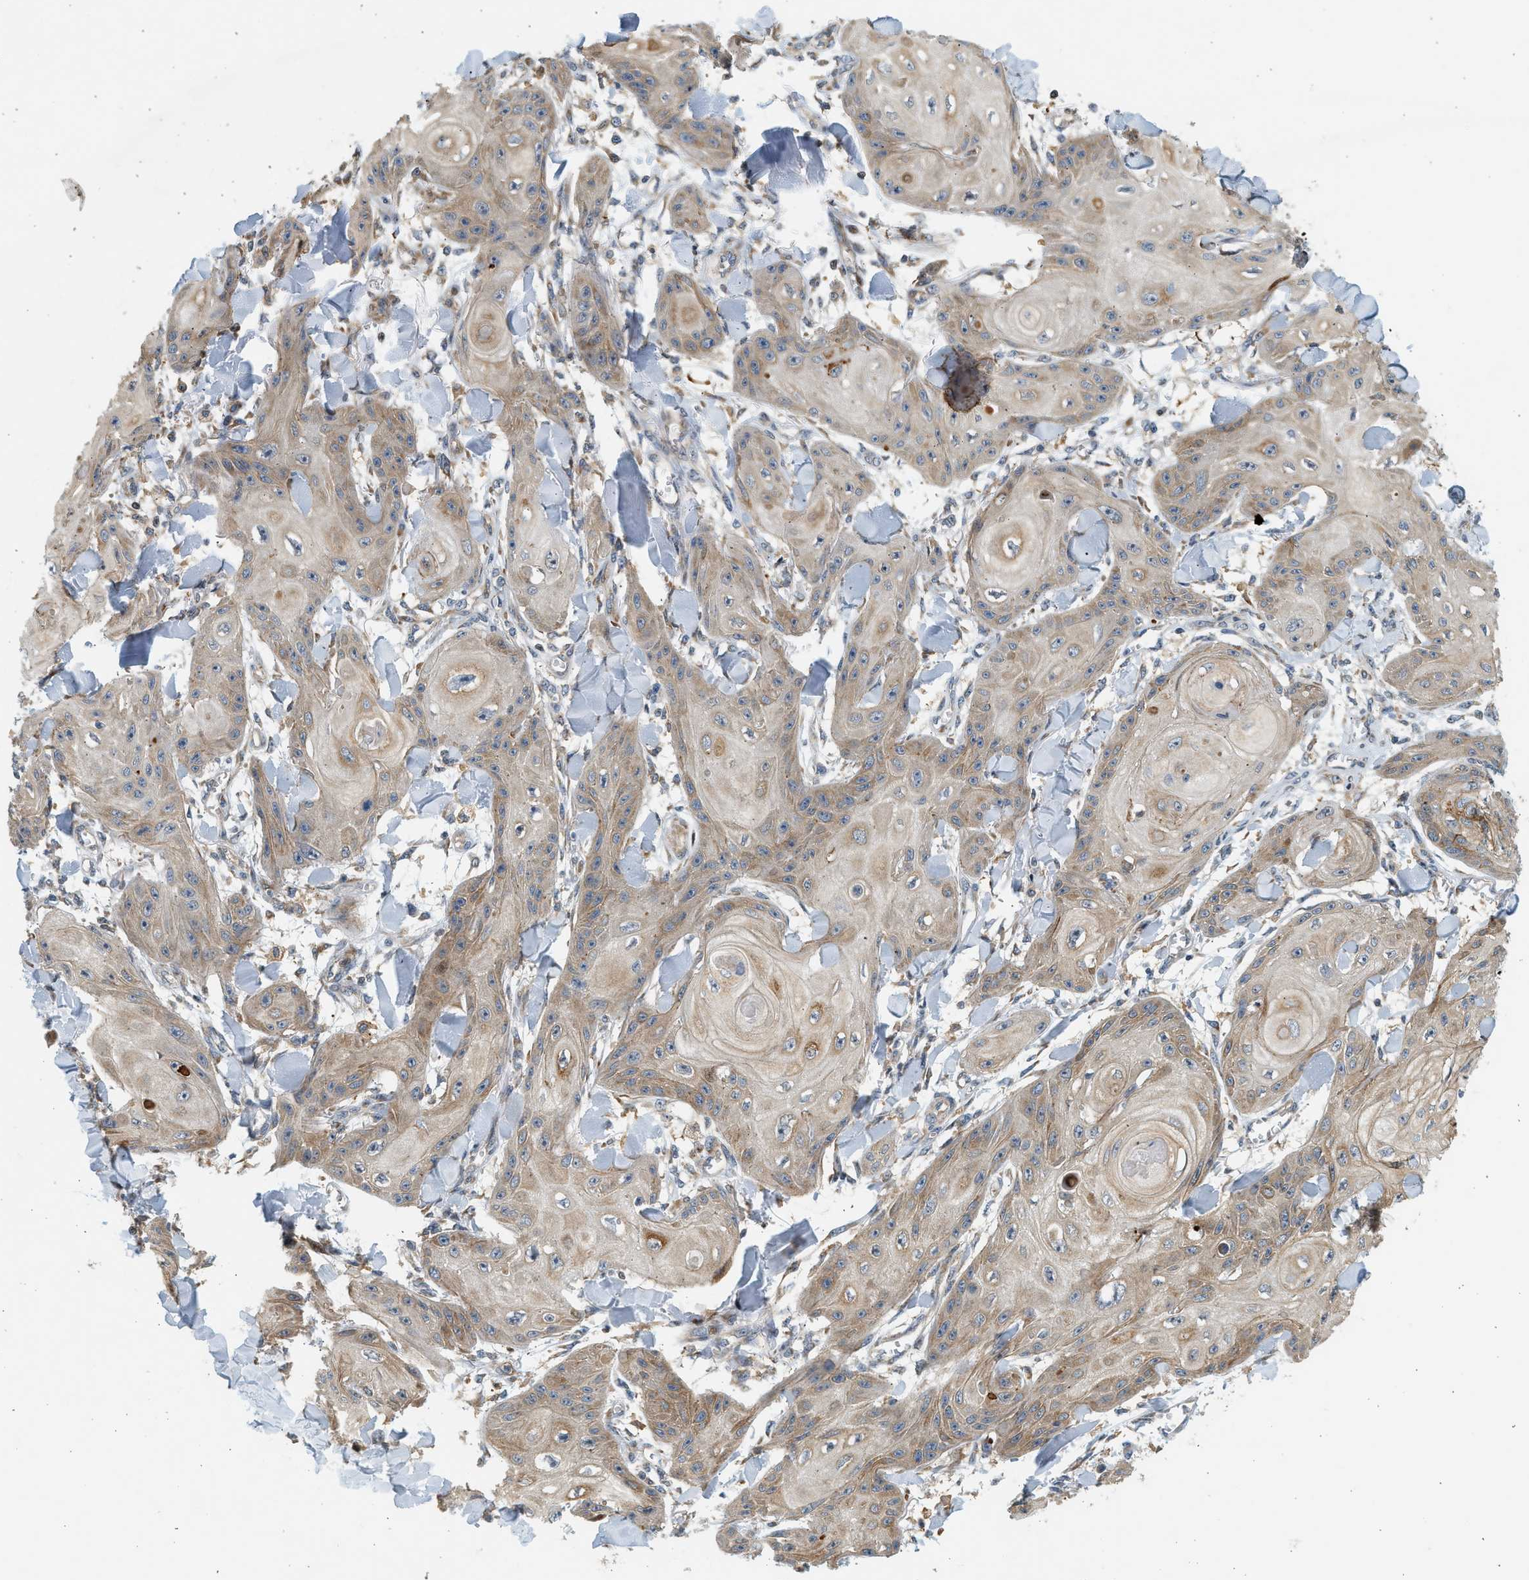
{"staining": {"intensity": "weak", "quantity": "25%-75%", "location": "cytoplasmic/membranous"}, "tissue": "skin cancer", "cell_type": "Tumor cells", "image_type": "cancer", "snomed": [{"axis": "morphology", "description": "Squamous cell carcinoma, NOS"}, {"axis": "topography", "description": "Skin"}], "caption": "A high-resolution micrograph shows immunohistochemistry (IHC) staining of skin squamous cell carcinoma, which displays weak cytoplasmic/membranous staining in approximately 25%-75% of tumor cells.", "gene": "NRSN2", "patient": {"sex": "male", "age": 74}}